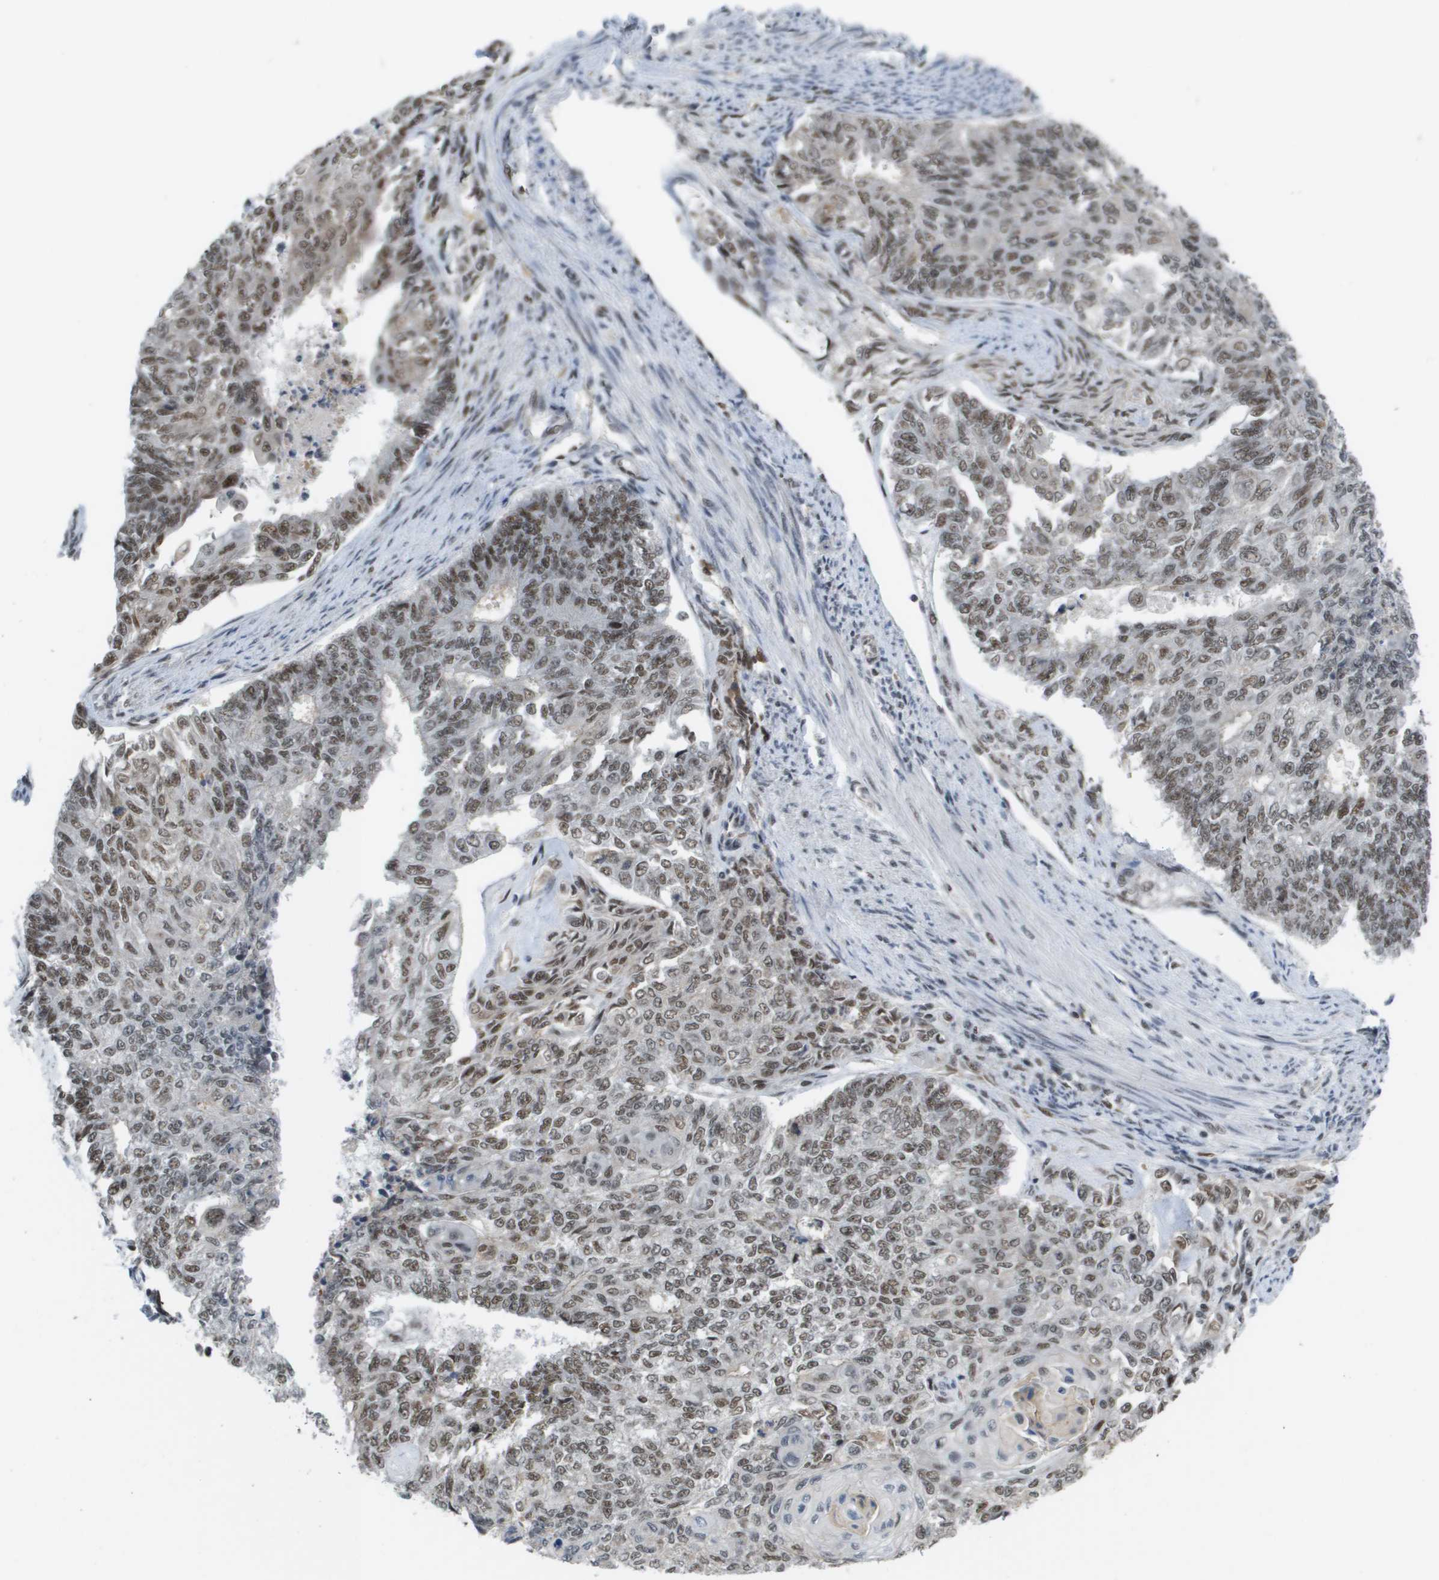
{"staining": {"intensity": "moderate", "quantity": ">75%", "location": "nuclear"}, "tissue": "endometrial cancer", "cell_type": "Tumor cells", "image_type": "cancer", "snomed": [{"axis": "morphology", "description": "Adenocarcinoma, NOS"}, {"axis": "topography", "description": "Endometrium"}], "caption": "Immunohistochemical staining of endometrial cancer reveals medium levels of moderate nuclear protein expression in approximately >75% of tumor cells. (brown staining indicates protein expression, while blue staining denotes nuclei).", "gene": "ISY1", "patient": {"sex": "female", "age": 32}}